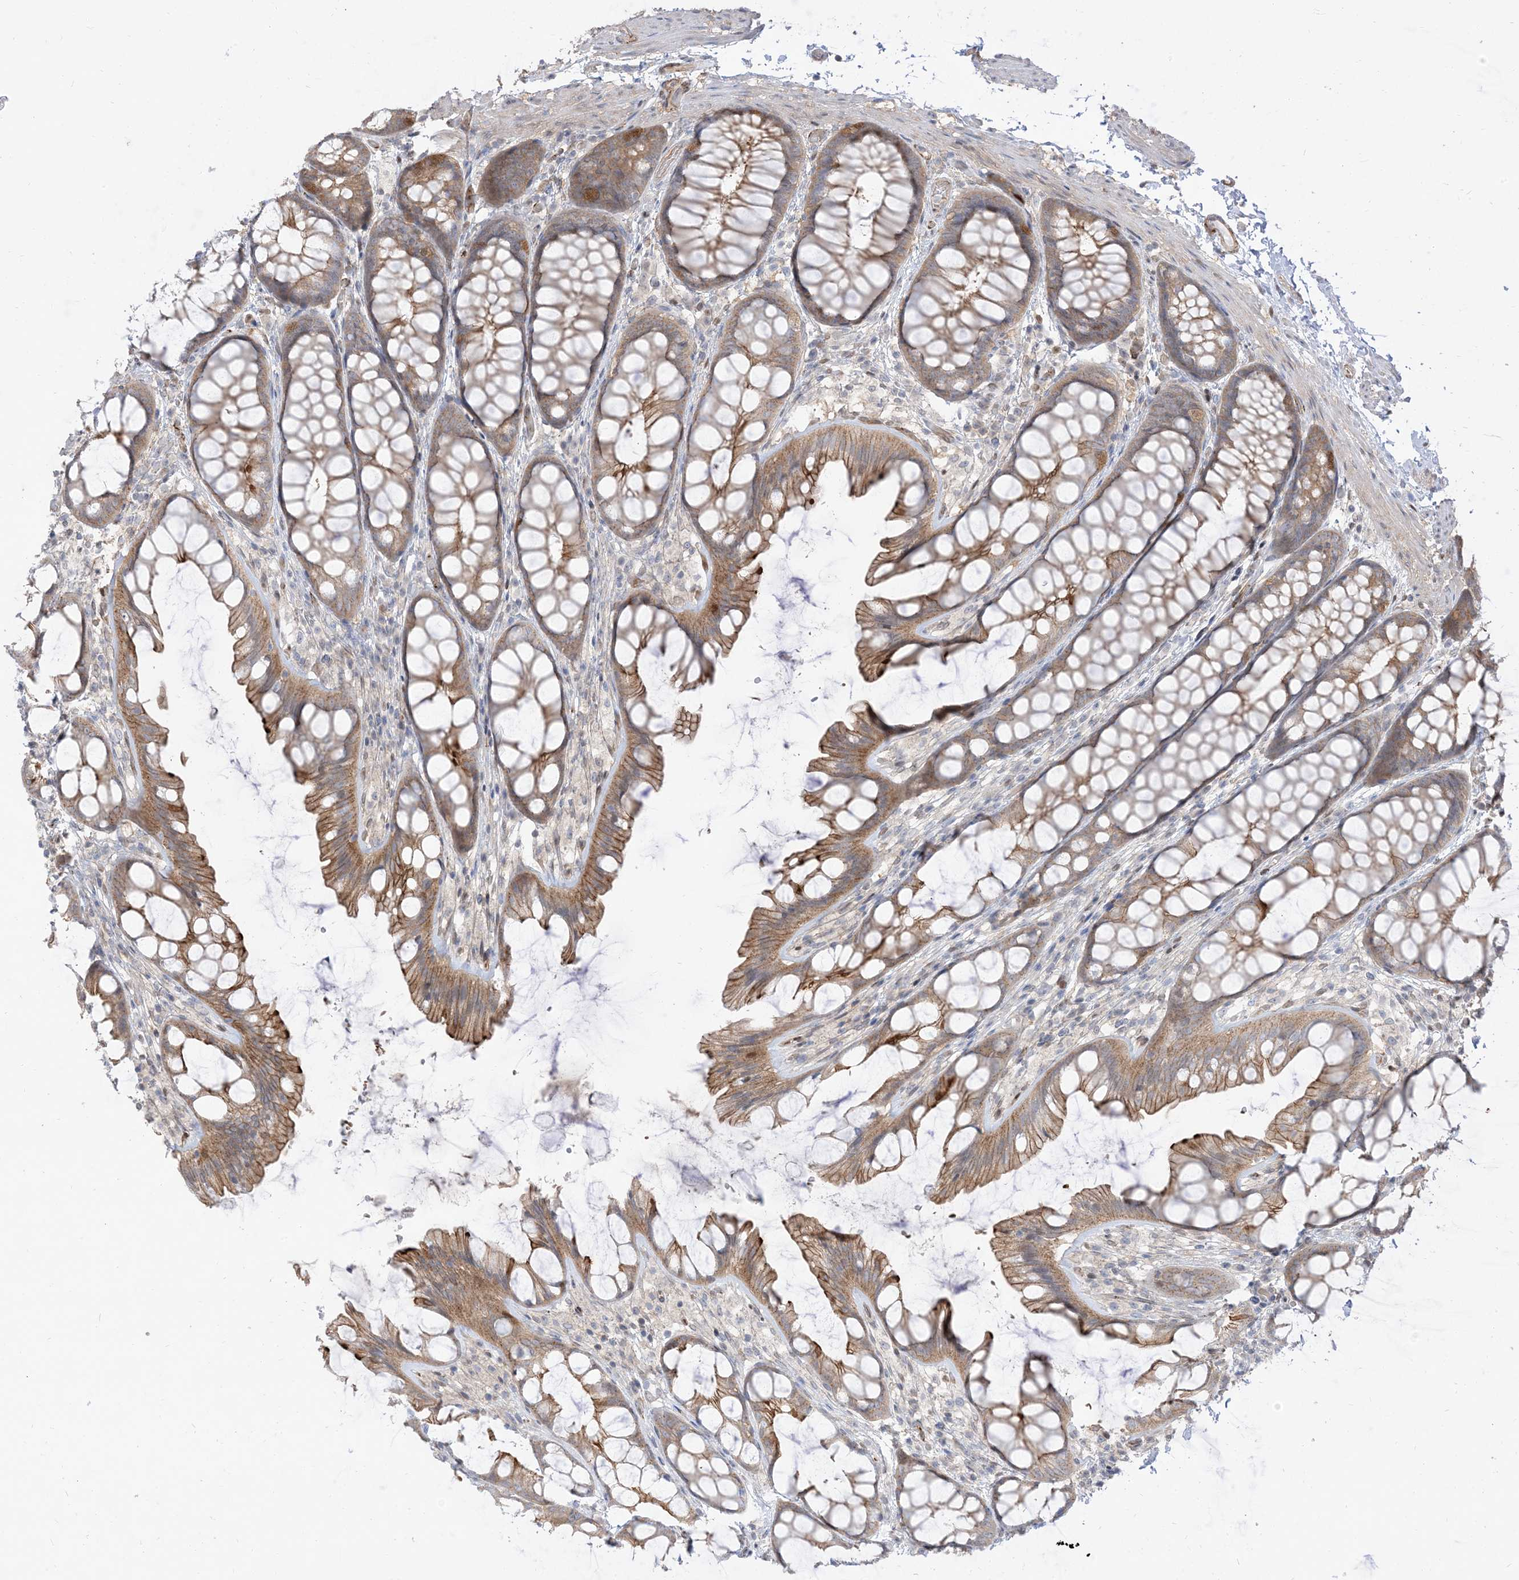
{"staining": {"intensity": "moderate", "quantity": ">75%", "location": "cytoplasmic/membranous"}, "tissue": "colon", "cell_type": "Endothelial cells", "image_type": "normal", "snomed": [{"axis": "morphology", "description": "Normal tissue, NOS"}, {"axis": "topography", "description": "Colon"}], "caption": "A photomicrograph of colon stained for a protein demonstrates moderate cytoplasmic/membranous brown staining in endothelial cells. (DAB IHC, brown staining for protein, blue staining for nuclei).", "gene": "RIN1", "patient": {"sex": "male", "age": 47}}